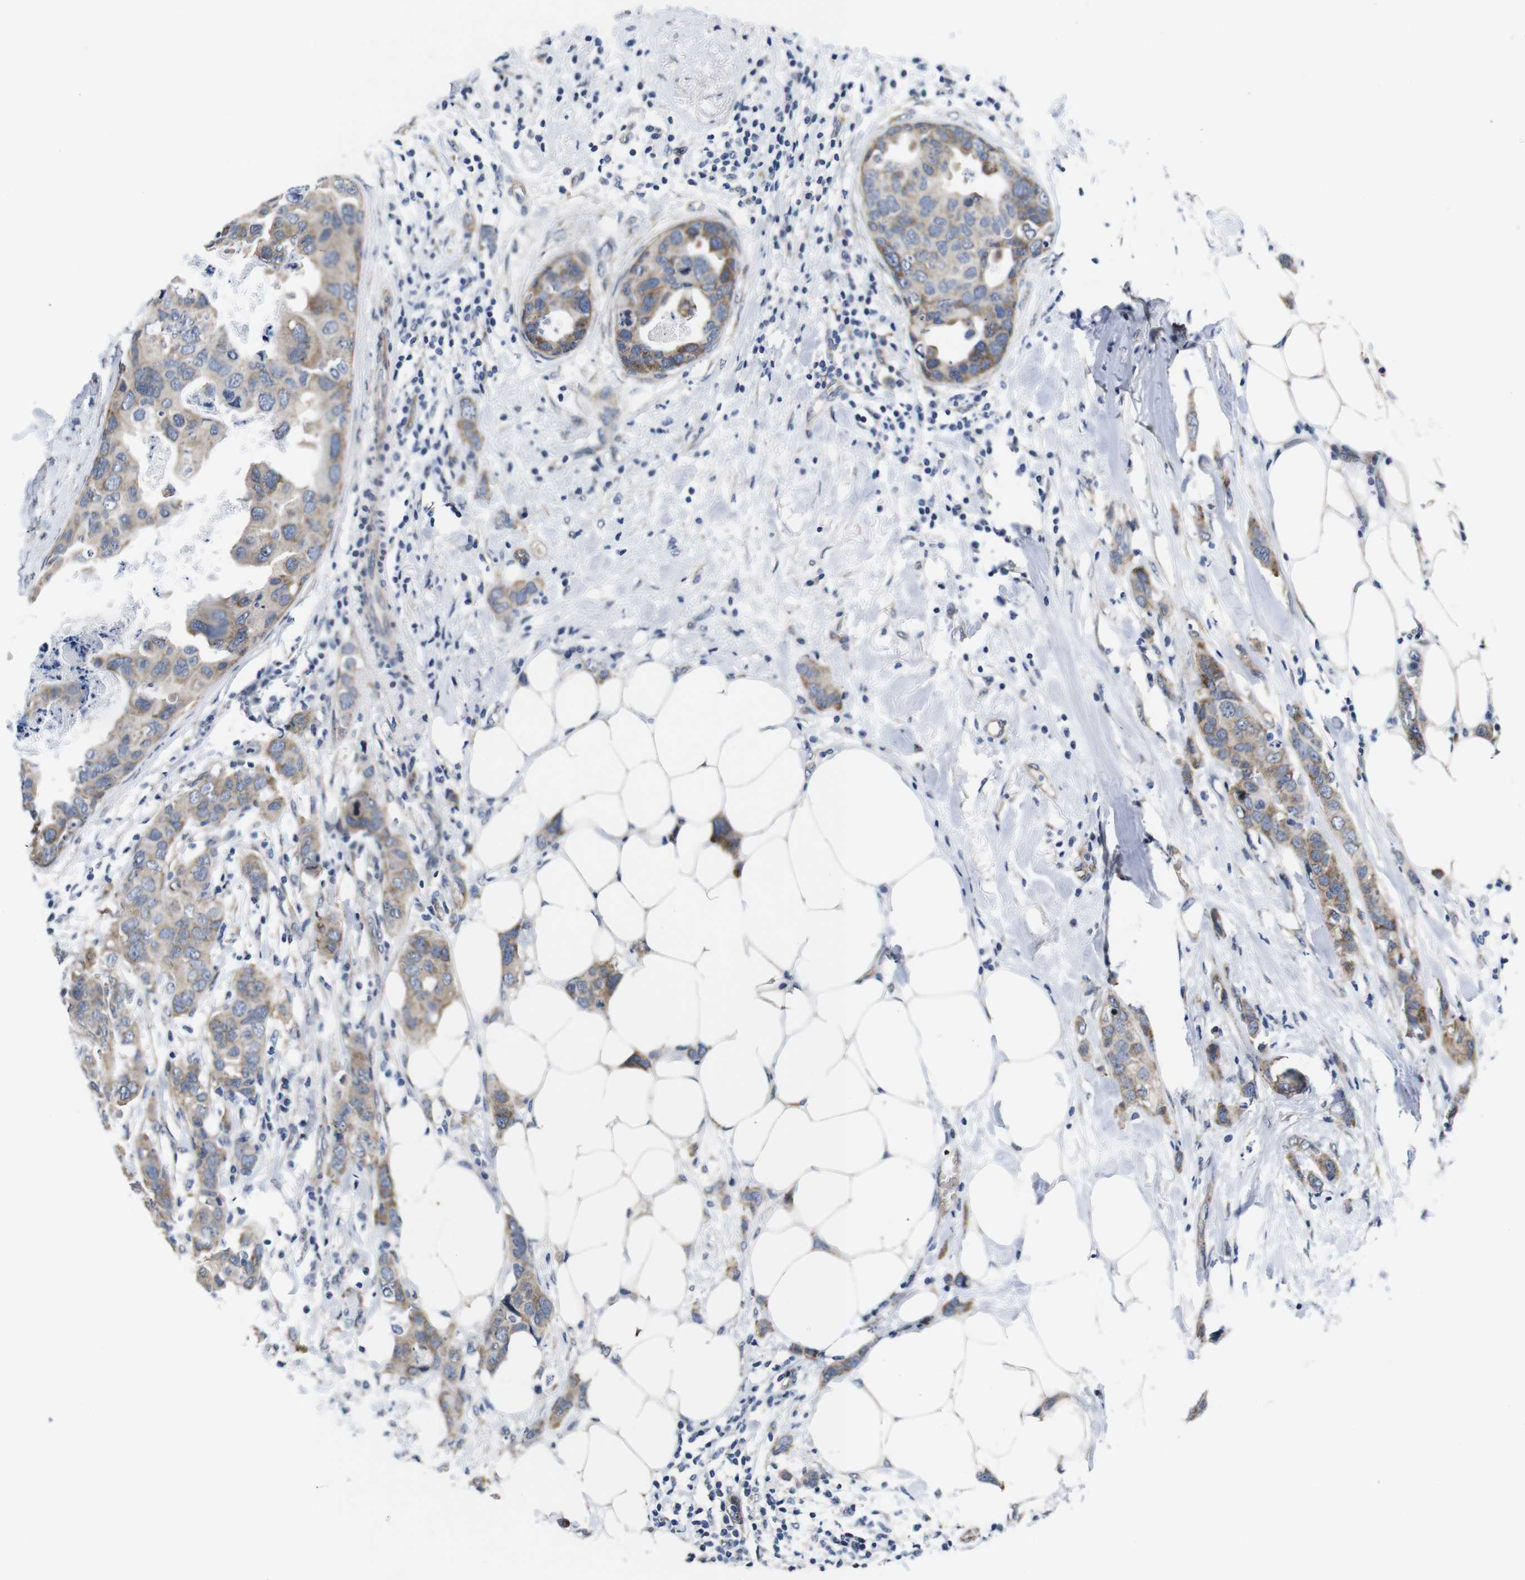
{"staining": {"intensity": "weak", "quantity": ">75%", "location": "cytoplasmic/membranous"}, "tissue": "breast cancer", "cell_type": "Tumor cells", "image_type": "cancer", "snomed": [{"axis": "morphology", "description": "Duct carcinoma"}, {"axis": "topography", "description": "Breast"}], "caption": "Tumor cells exhibit low levels of weak cytoplasmic/membranous expression in about >75% of cells in invasive ductal carcinoma (breast). (IHC, brightfield microscopy, high magnification).", "gene": "SOCS3", "patient": {"sex": "female", "age": 50}}